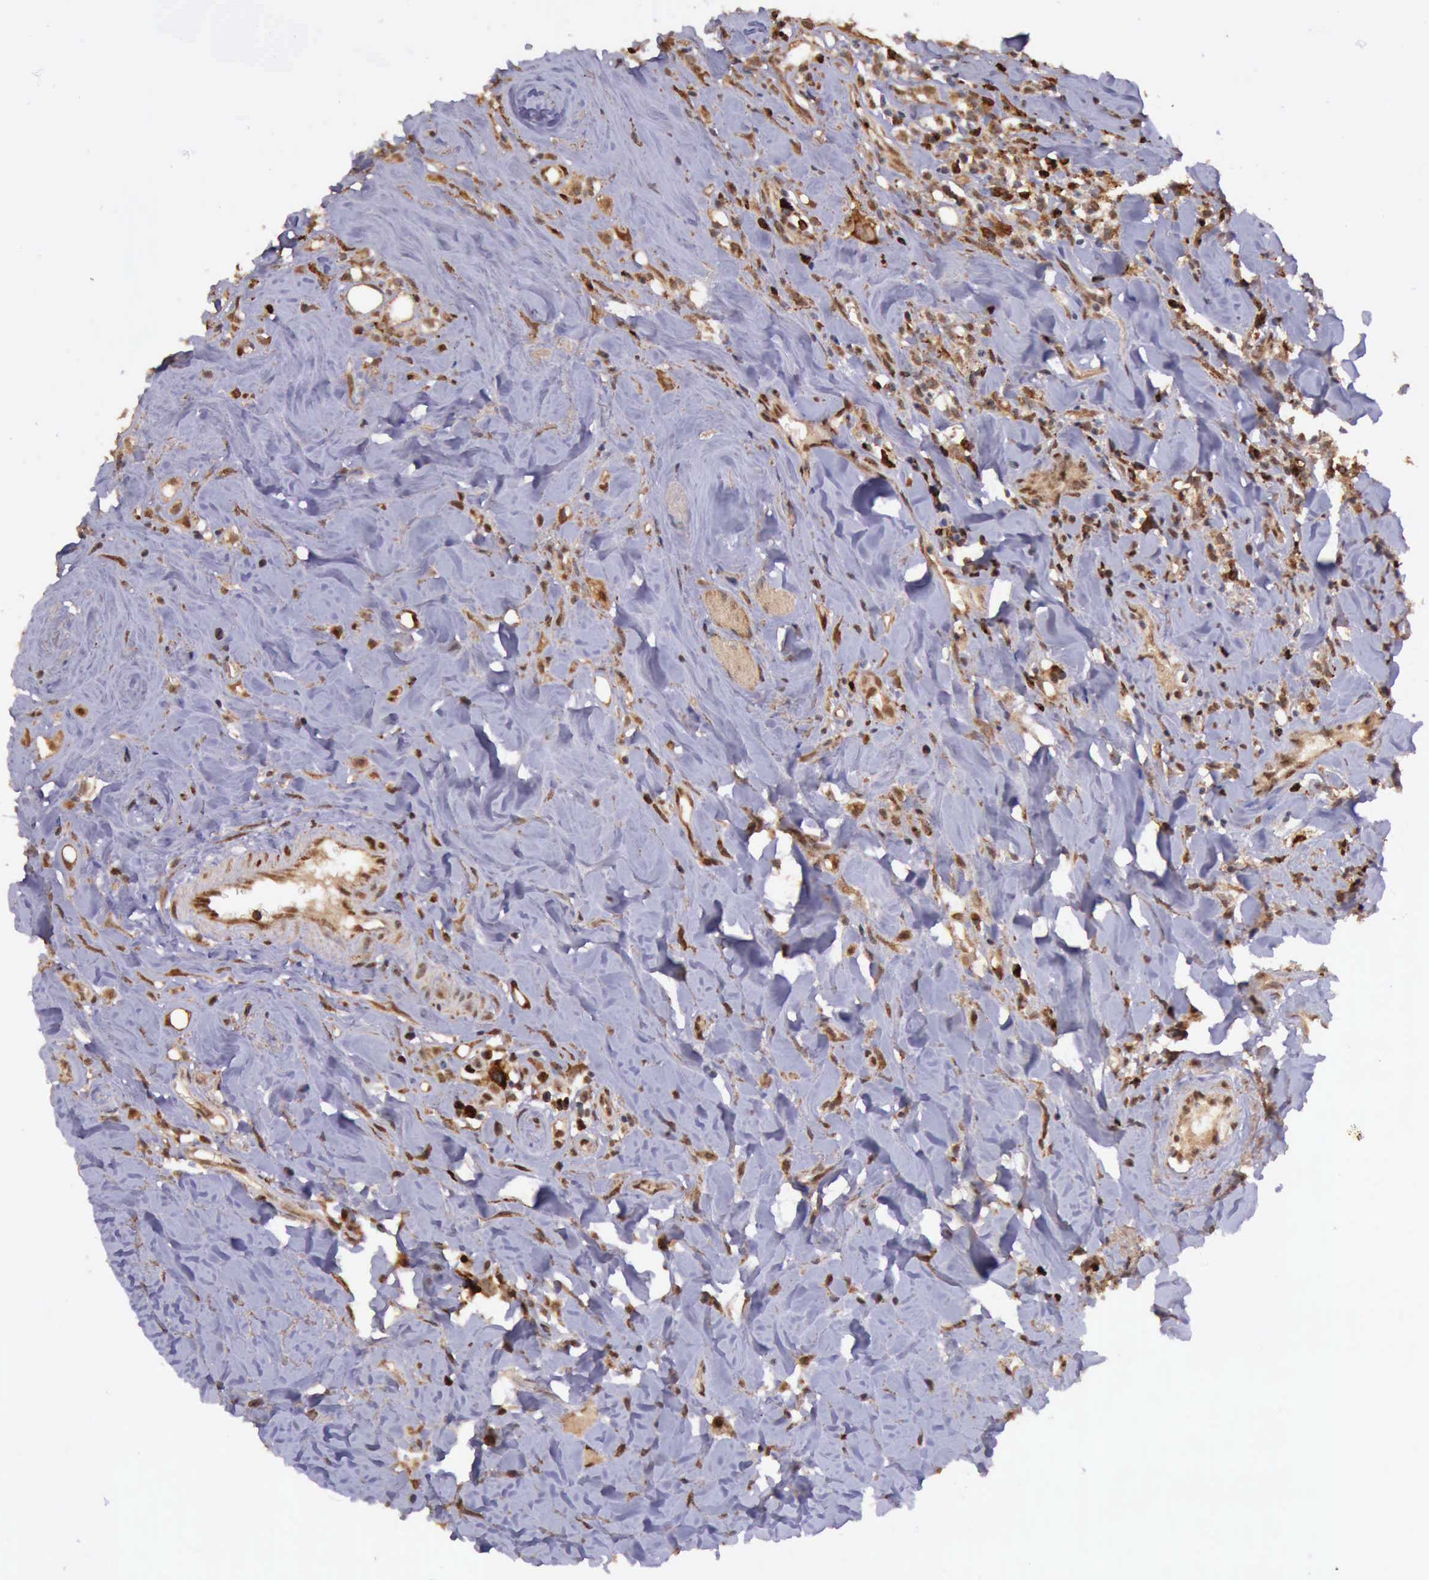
{"staining": {"intensity": "moderate", "quantity": ">75%", "location": "cytoplasmic/membranous"}, "tissue": "head and neck cancer", "cell_type": "Tumor cells", "image_type": "cancer", "snomed": [{"axis": "morphology", "description": "Squamous cell carcinoma, NOS"}, {"axis": "topography", "description": "Oral tissue"}, {"axis": "topography", "description": "Head-Neck"}], "caption": "This is a photomicrograph of immunohistochemistry (IHC) staining of head and neck cancer, which shows moderate staining in the cytoplasmic/membranous of tumor cells.", "gene": "ARMCX3", "patient": {"sex": "female", "age": 82}}